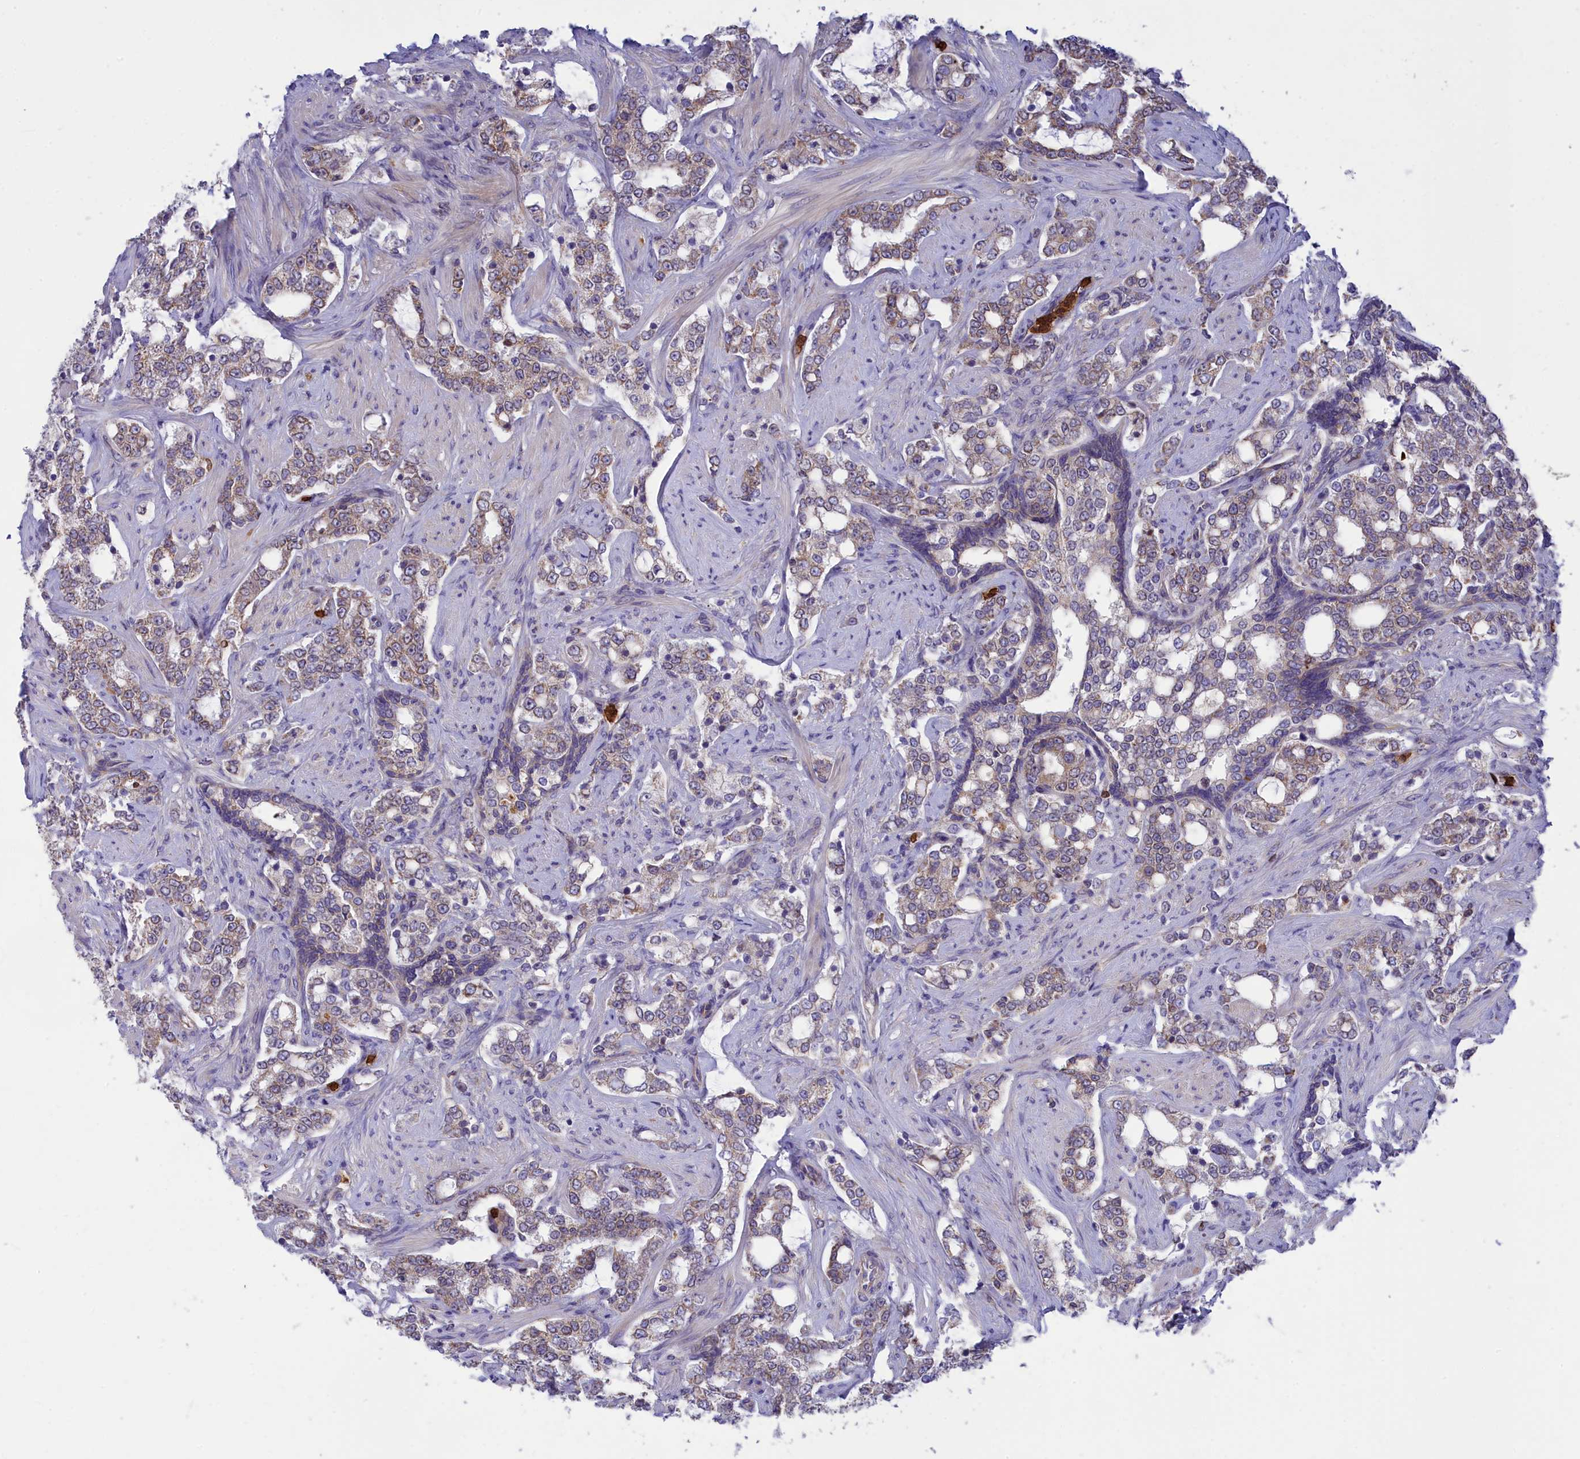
{"staining": {"intensity": "moderate", "quantity": "25%-75%", "location": "cytoplasmic/membranous"}, "tissue": "prostate cancer", "cell_type": "Tumor cells", "image_type": "cancer", "snomed": [{"axis": "morphology", "description": "Adenocarcinoma, High grade"}, {"axis": "topography", "description": "Prostate"}], "caption": "Moderate cytoplasmic/membranous expression for a protein is appreciated in about 25%-75% of tumor cells of adenocarcinoma (high-grade) (prostate) using IHC.", "gene": "PKHD1L1", "patient": {"sex": "male", "age": 64}}